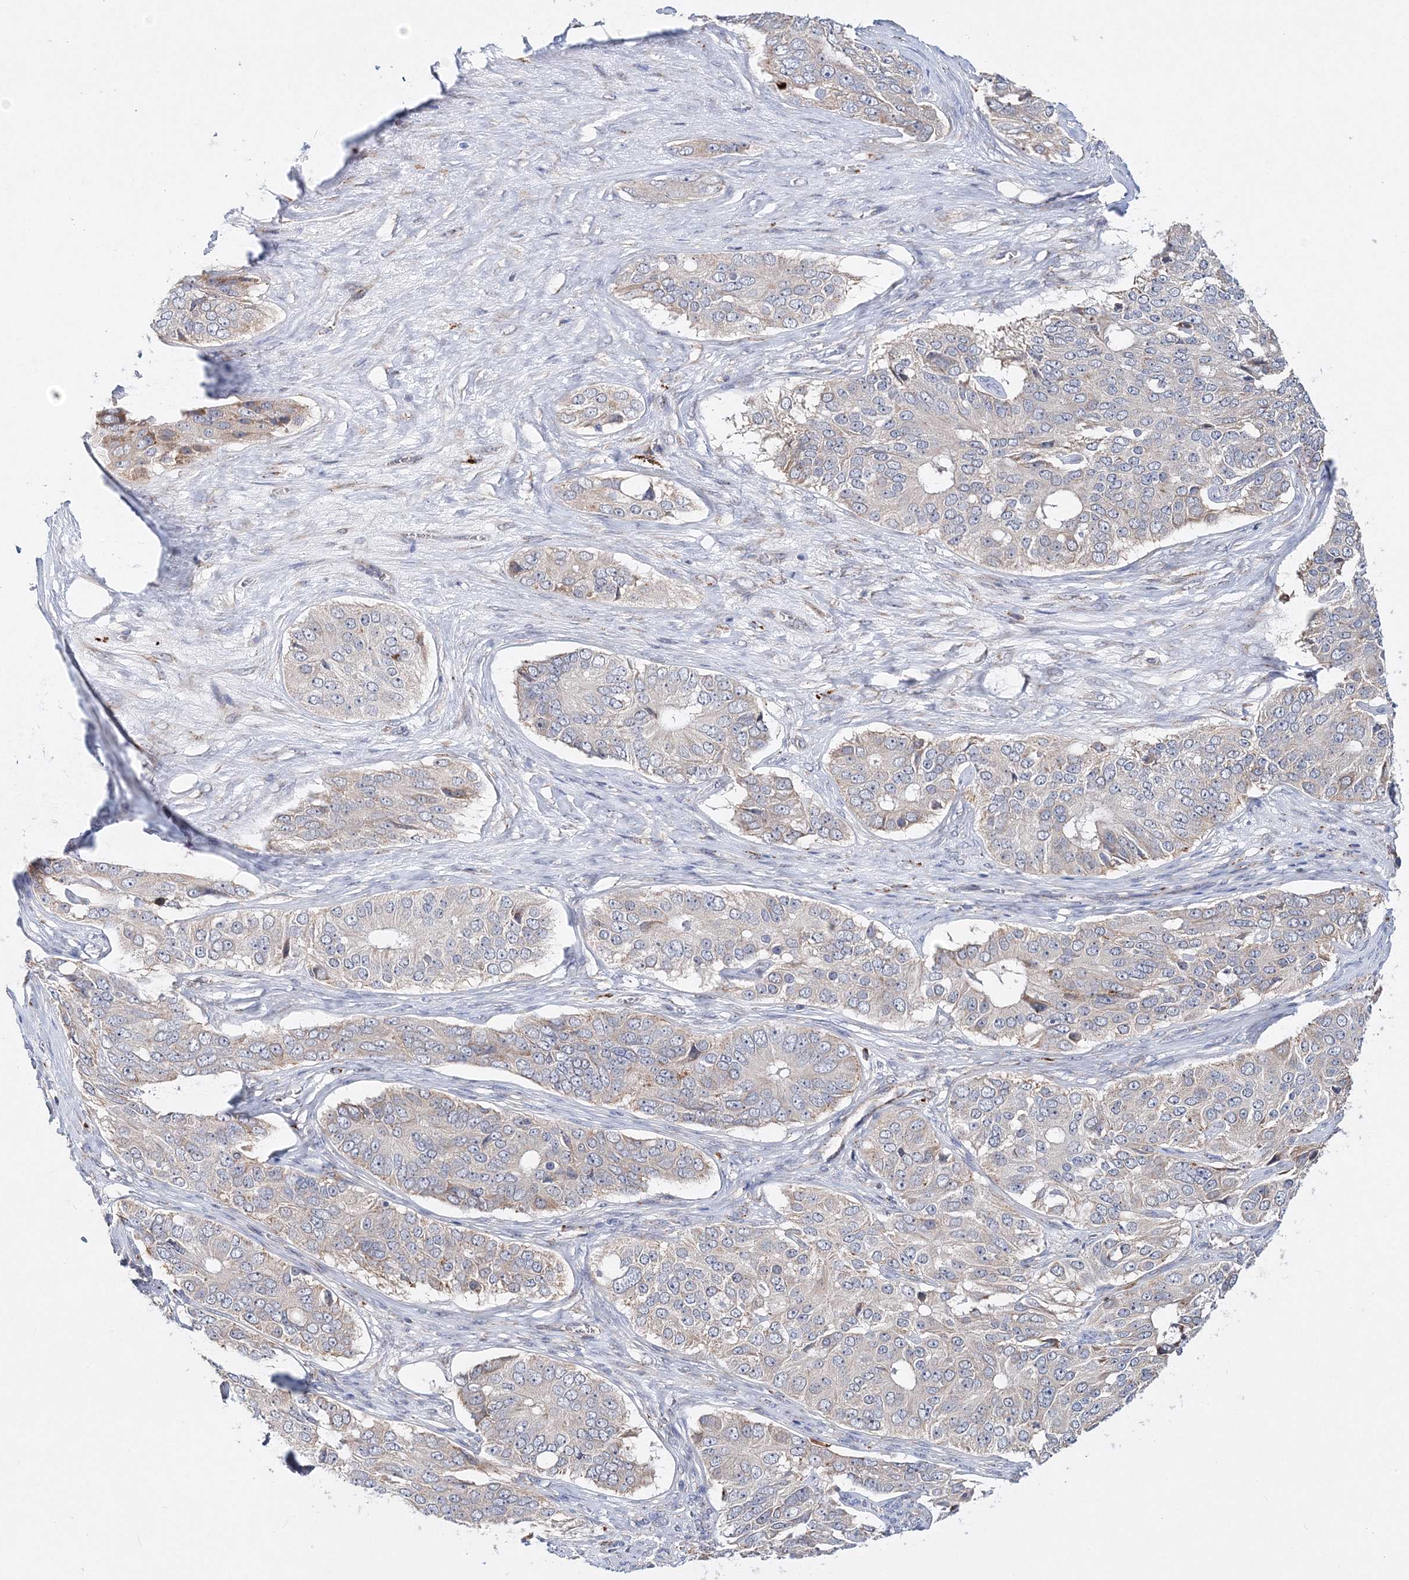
{"staining": {"intensity": "negative", "quantity": "none", "location": "none"}, "tissue": "ovarian cancer", "cell_type": "Tumor cells", "image_type": "cancer", "snomed": [{"axis": "morphology", "description": "Carcinoma, endometroid"}, {"axis": "topography", "description": "Ovary"}], "caption": "An immunohistochemistry (IHC) image of ovarian cancer (endometroid carcinoma) is shown. There is no staining in tumor cells of ovarian cancer (endometroid carcinoma).", "gene": "C3orf38", "patient": {"sex": "female", "age": 51}}